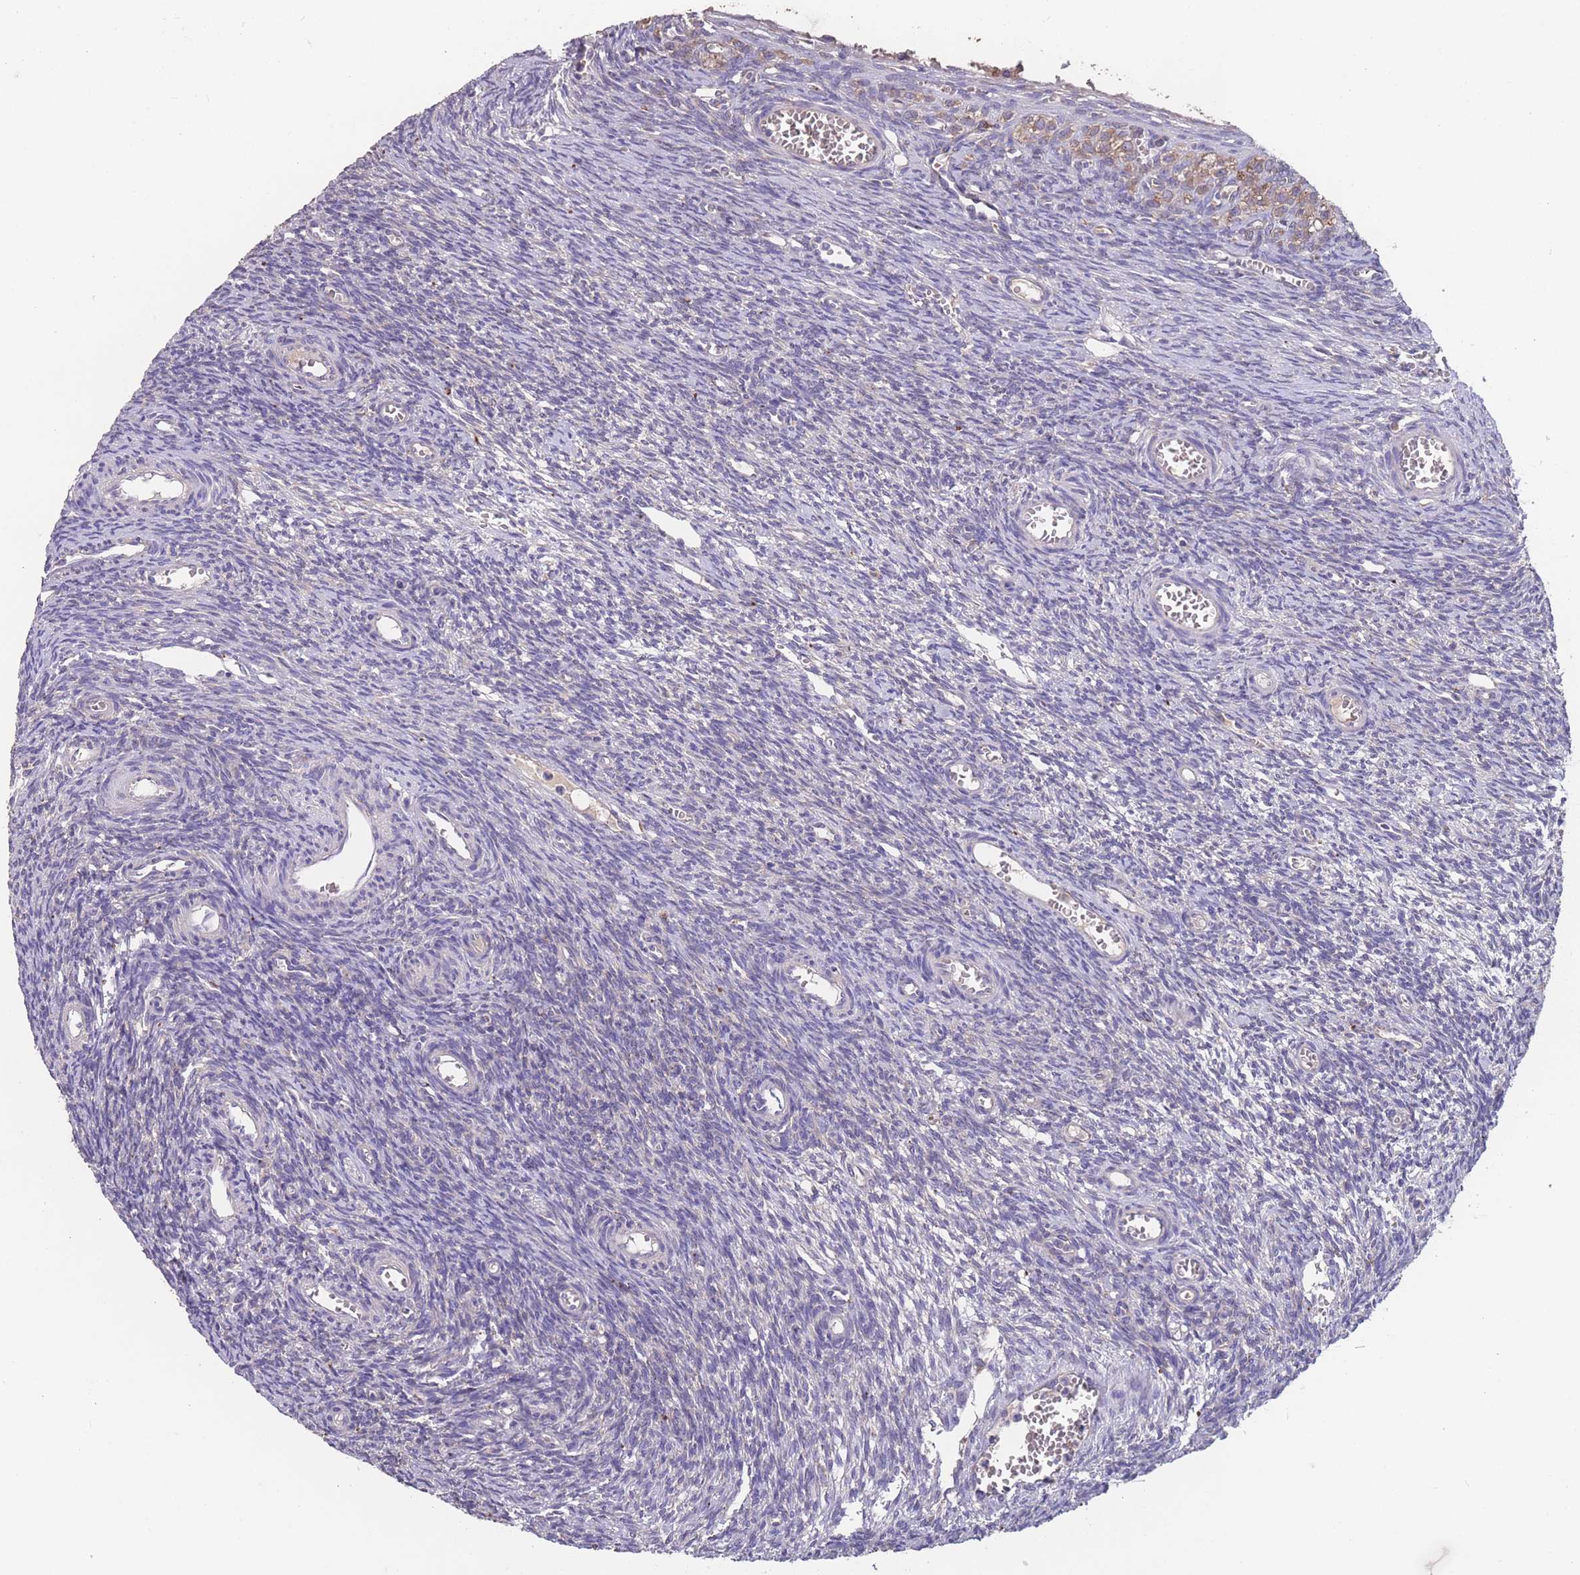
{"staining": {"intensity": "negative", "quantity": "none", "location": "none"}, "tissue": "ovary", "cell_type": "Ovarian stroma cells", "image_type": "normal", "snomed": [{"axis": "morphology", "description": "Normal tissue, NOS"}, {"axis": "topography", "description": "Ovary"}], "caption": "This is an immunohistochemistry (IHC) micrograph of unremarkable human ovary. There is no expression in ovarian stroma cells.", "gene": "STIM2", "patient": {"sex": "female", "age": 39}}